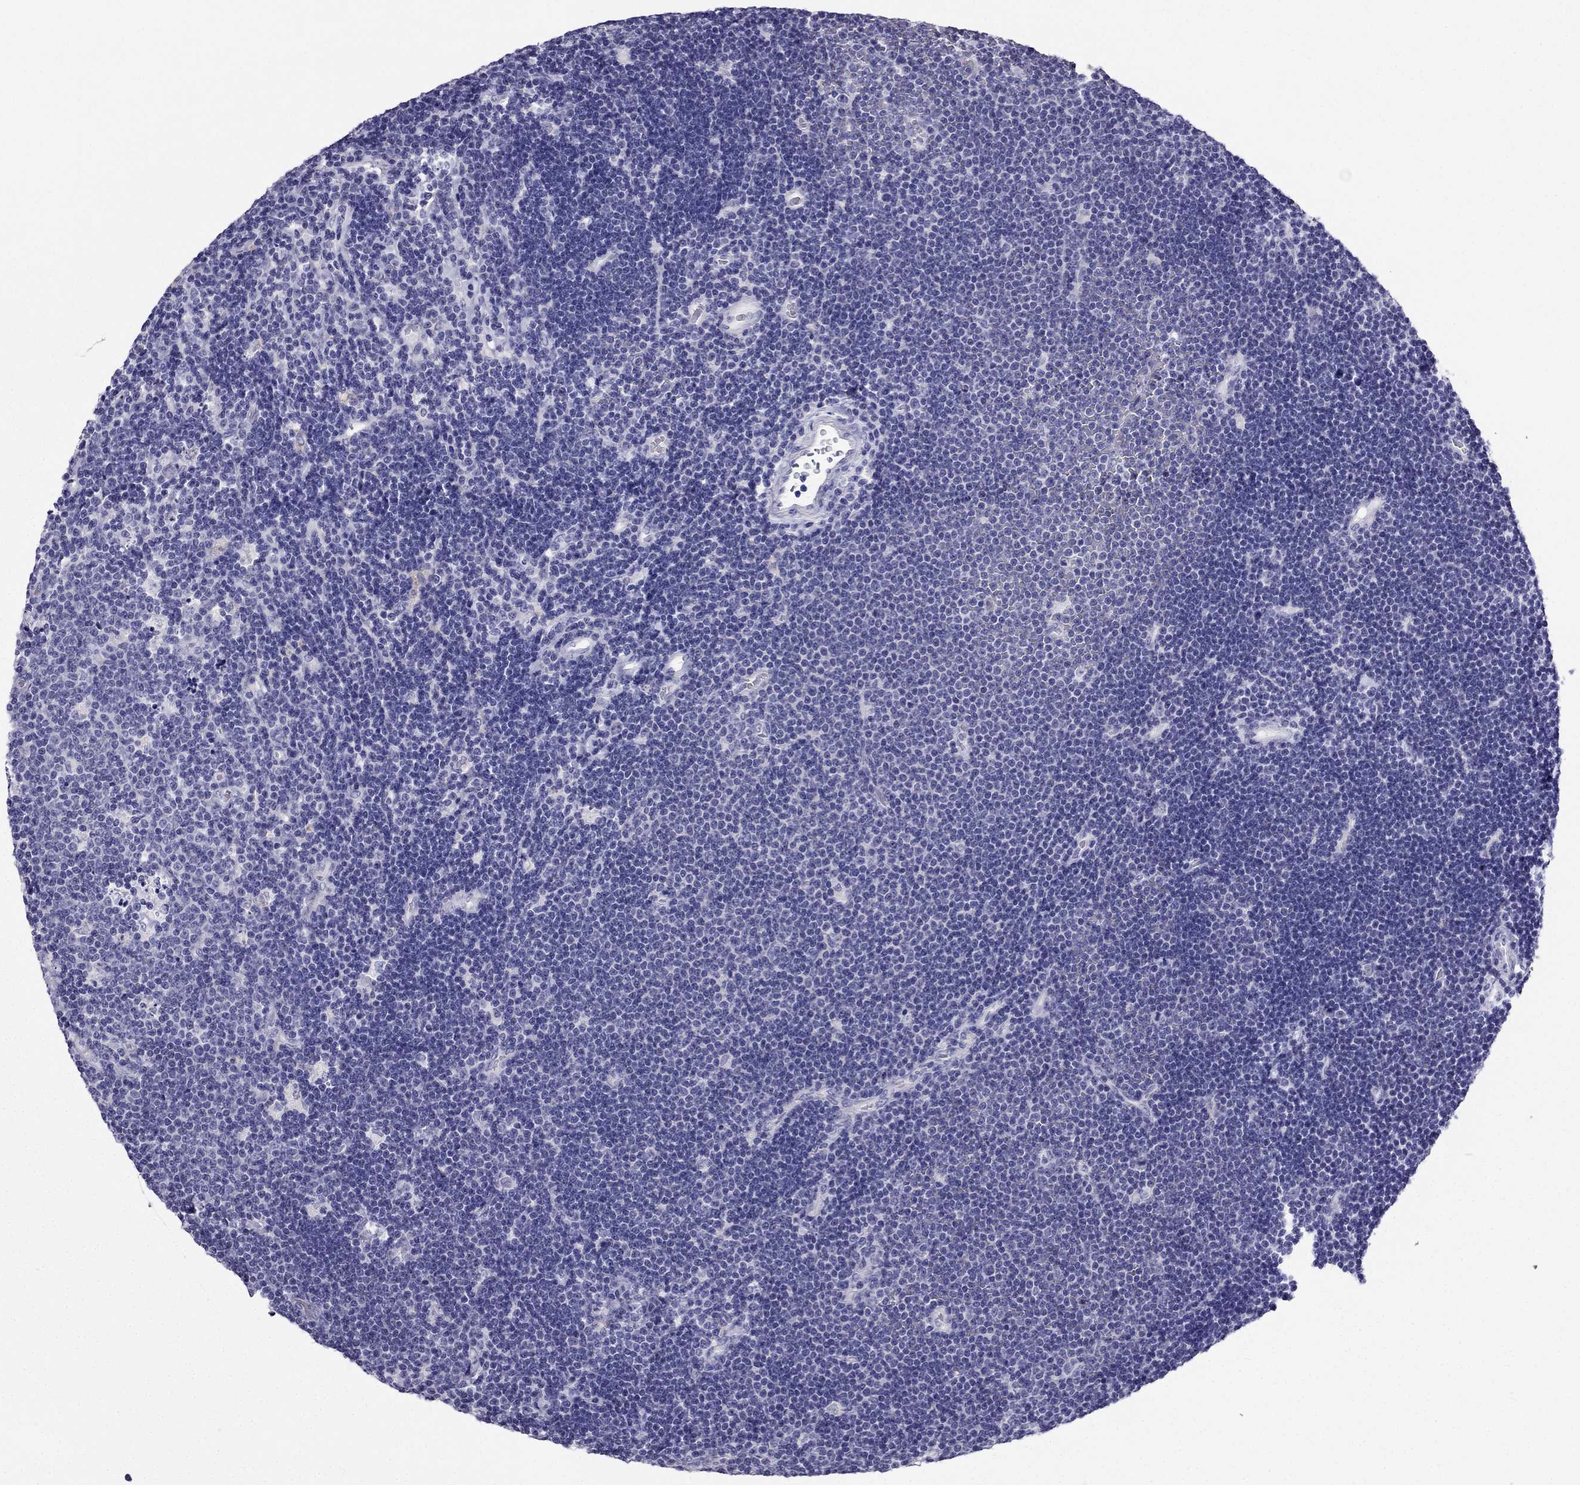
{"staining": {"intensity": "negative", "quantity": "none", "location": "none"}, "tissue": "lymphoma", "cell_type": "Tumor cells", "image_type": "cancer", "snomed": [{"axis": "morphology", "description": "Malignant lymphoma, non-Hodgkin's type, Low grade"}, {"axis": "topography", "description": "Brain"}], "caption": "The image shows no staining of tumor cells in lymphoma. (Stains: DAB immunohistochemistry (IHC) with hematoxylin counter stain, Microscopy: brightfield microscopy at high magnification).", "gene": "PTH", "patient": {"sex": "female", "age": 66}}